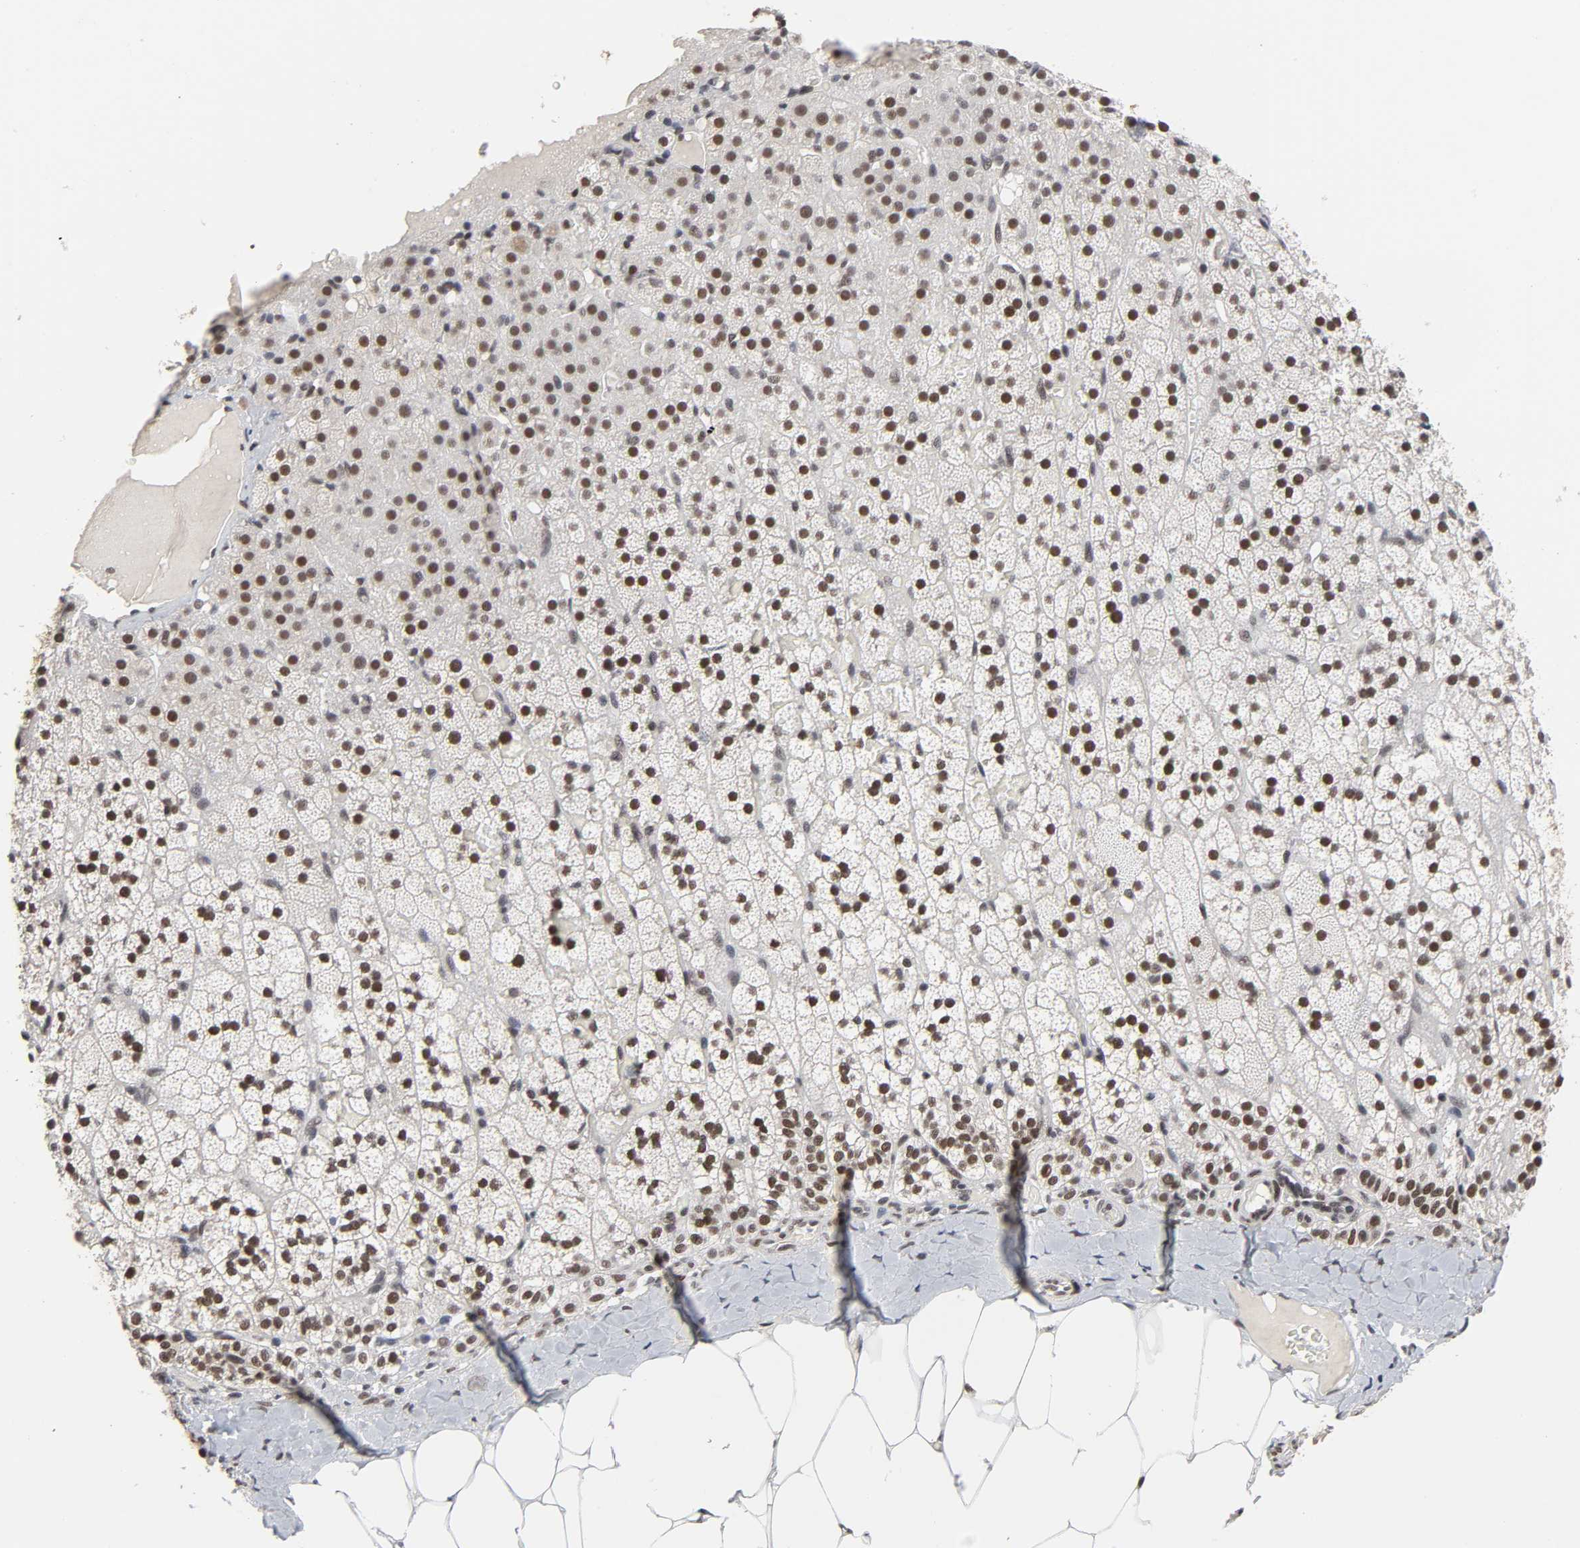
{"staining": {"intensity": "strong", "quantity": ">75%", "location": "nuclear"}, "tissue": "adrenal gland", "cell_type": "Glandular cells", "image_type": "normal", "snomed": [{"axis": "morphology", "description": "Normal tissue, NOS"}, {"axis": "topography", "description": "Adrenal gland"}], "caption": "Immunohistochemical staining of benign adrenal gland displays >75% levels of strong nuclear protein expression in approximately >75% of glandular cells. Nuclei are stained in blue.", "gene": "TRIM33", "patient": {"sex": "male", "age": 35}}